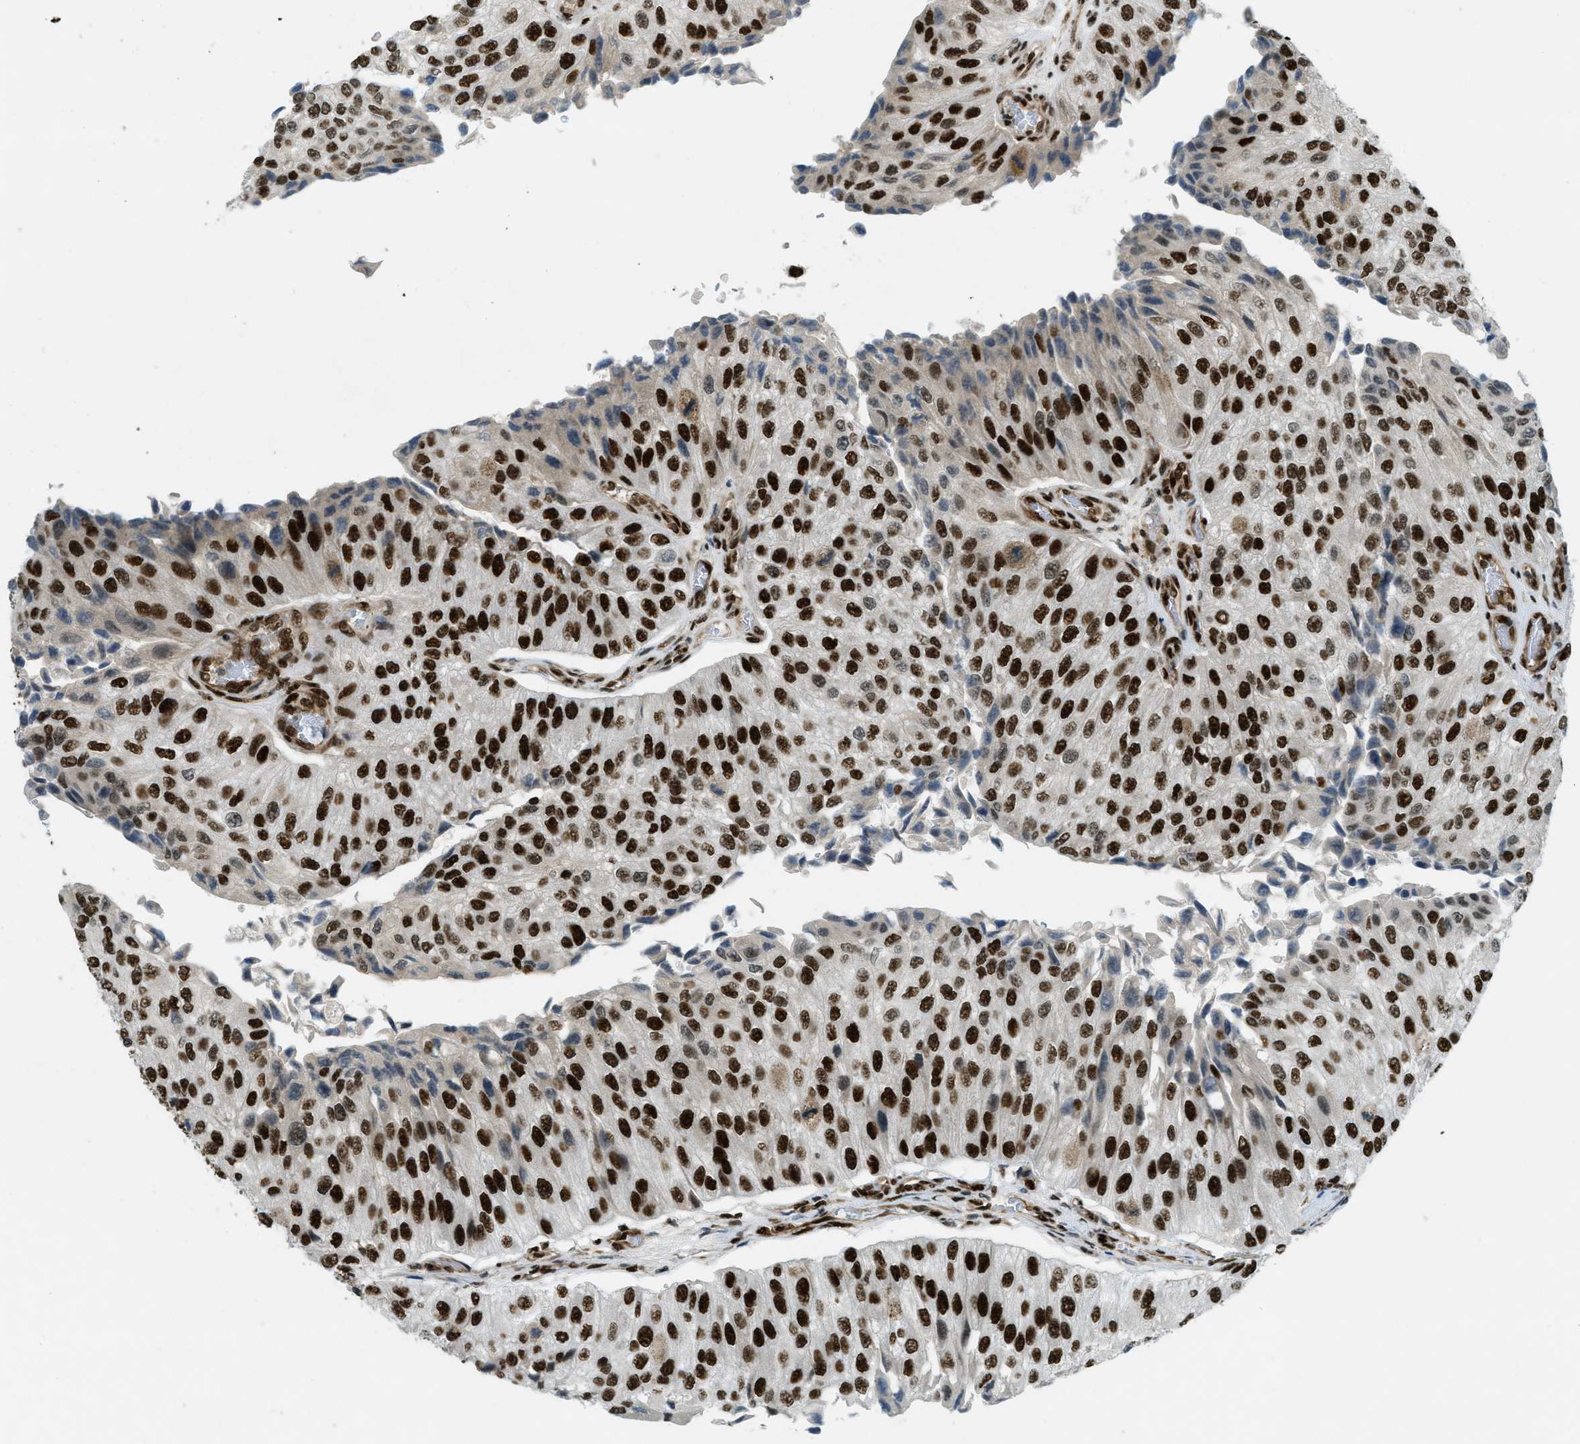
{"staining": {"intensity": "strong", "quantity": ">75%", "location": "nuclear"}, "tissue": "urothelial cancer", "cell_type": "Tumor cells", "image_type": "cancer", "snomed": [{"axis": "morphology", "description": "Urothelial carcinoma, High grade"}, {"axis": "topography", "description": "Kidney"}, {"axis": "topography", "description": "Urinary bladder"}], "caption": "This is a photomicrograph of IHC staining of high-grade urothelial carcinoma, which shows strong staining in the nuclear of tumor cells.", "gene": "ZFR", "patient": {"sex": "male", "age": 77}}